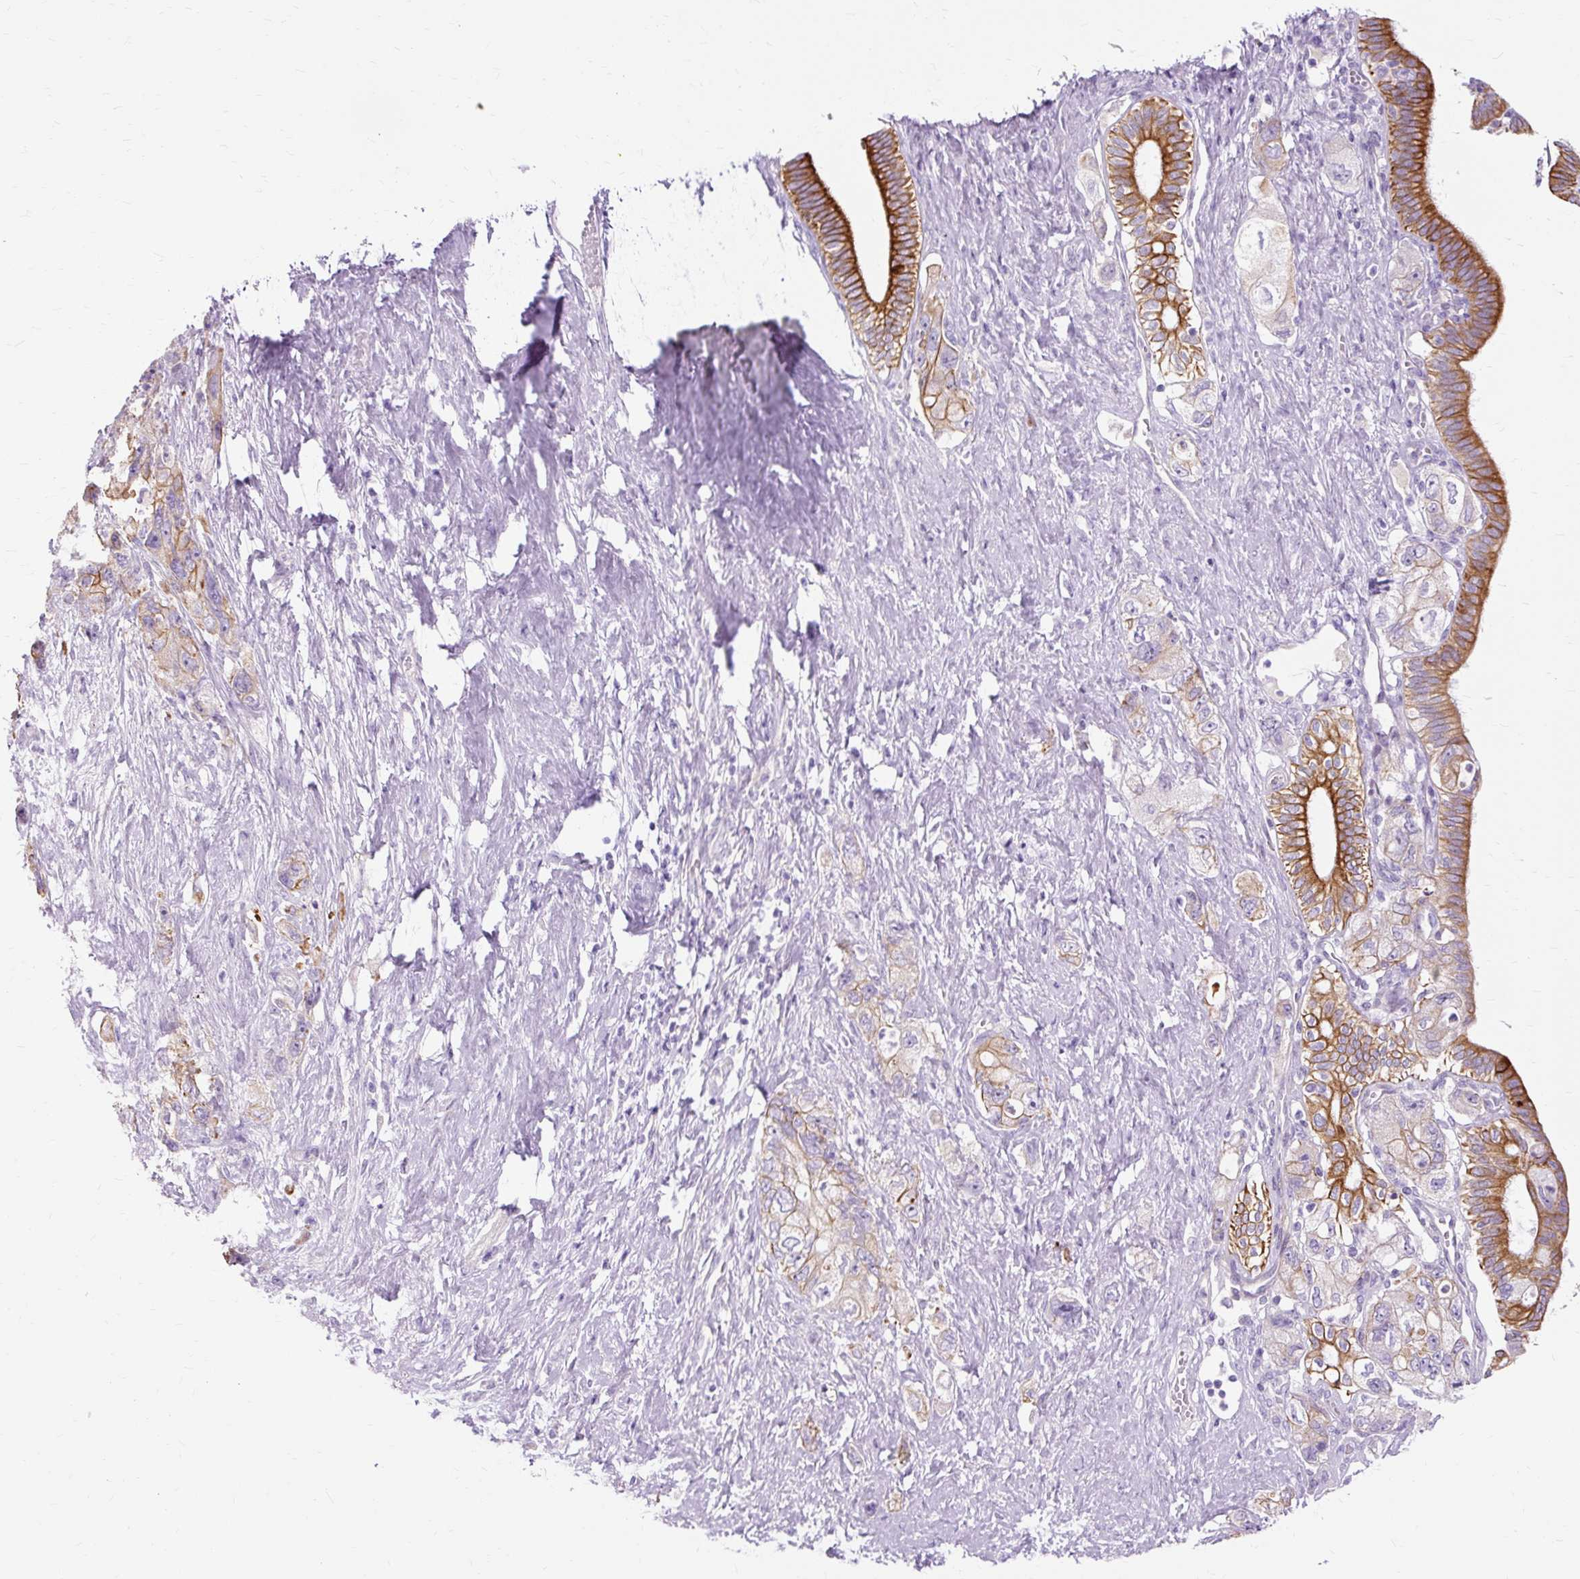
{"staining": {"intensity": "strong", "quantity": "25%-75%", "location": "cytoplasmic/membranous"}, "tissue": "pancreatic cancer", "cell_type": "Tumor cells", "image_type": "cancer", "snomed": [{"axis": "morphology", "description": "Adenocarcinoma, NOS"}, {"axis": "topography", "description": "Pancreas"}], "caption": "The photomicrograph shows a brown stain indicating the presence of a protein in the cytoplasmic/membranous of tumor cells in pancreatic adenocarcinoma.", "gene": "DCTN4", "patient": {"sex": "female", "age": 73}}